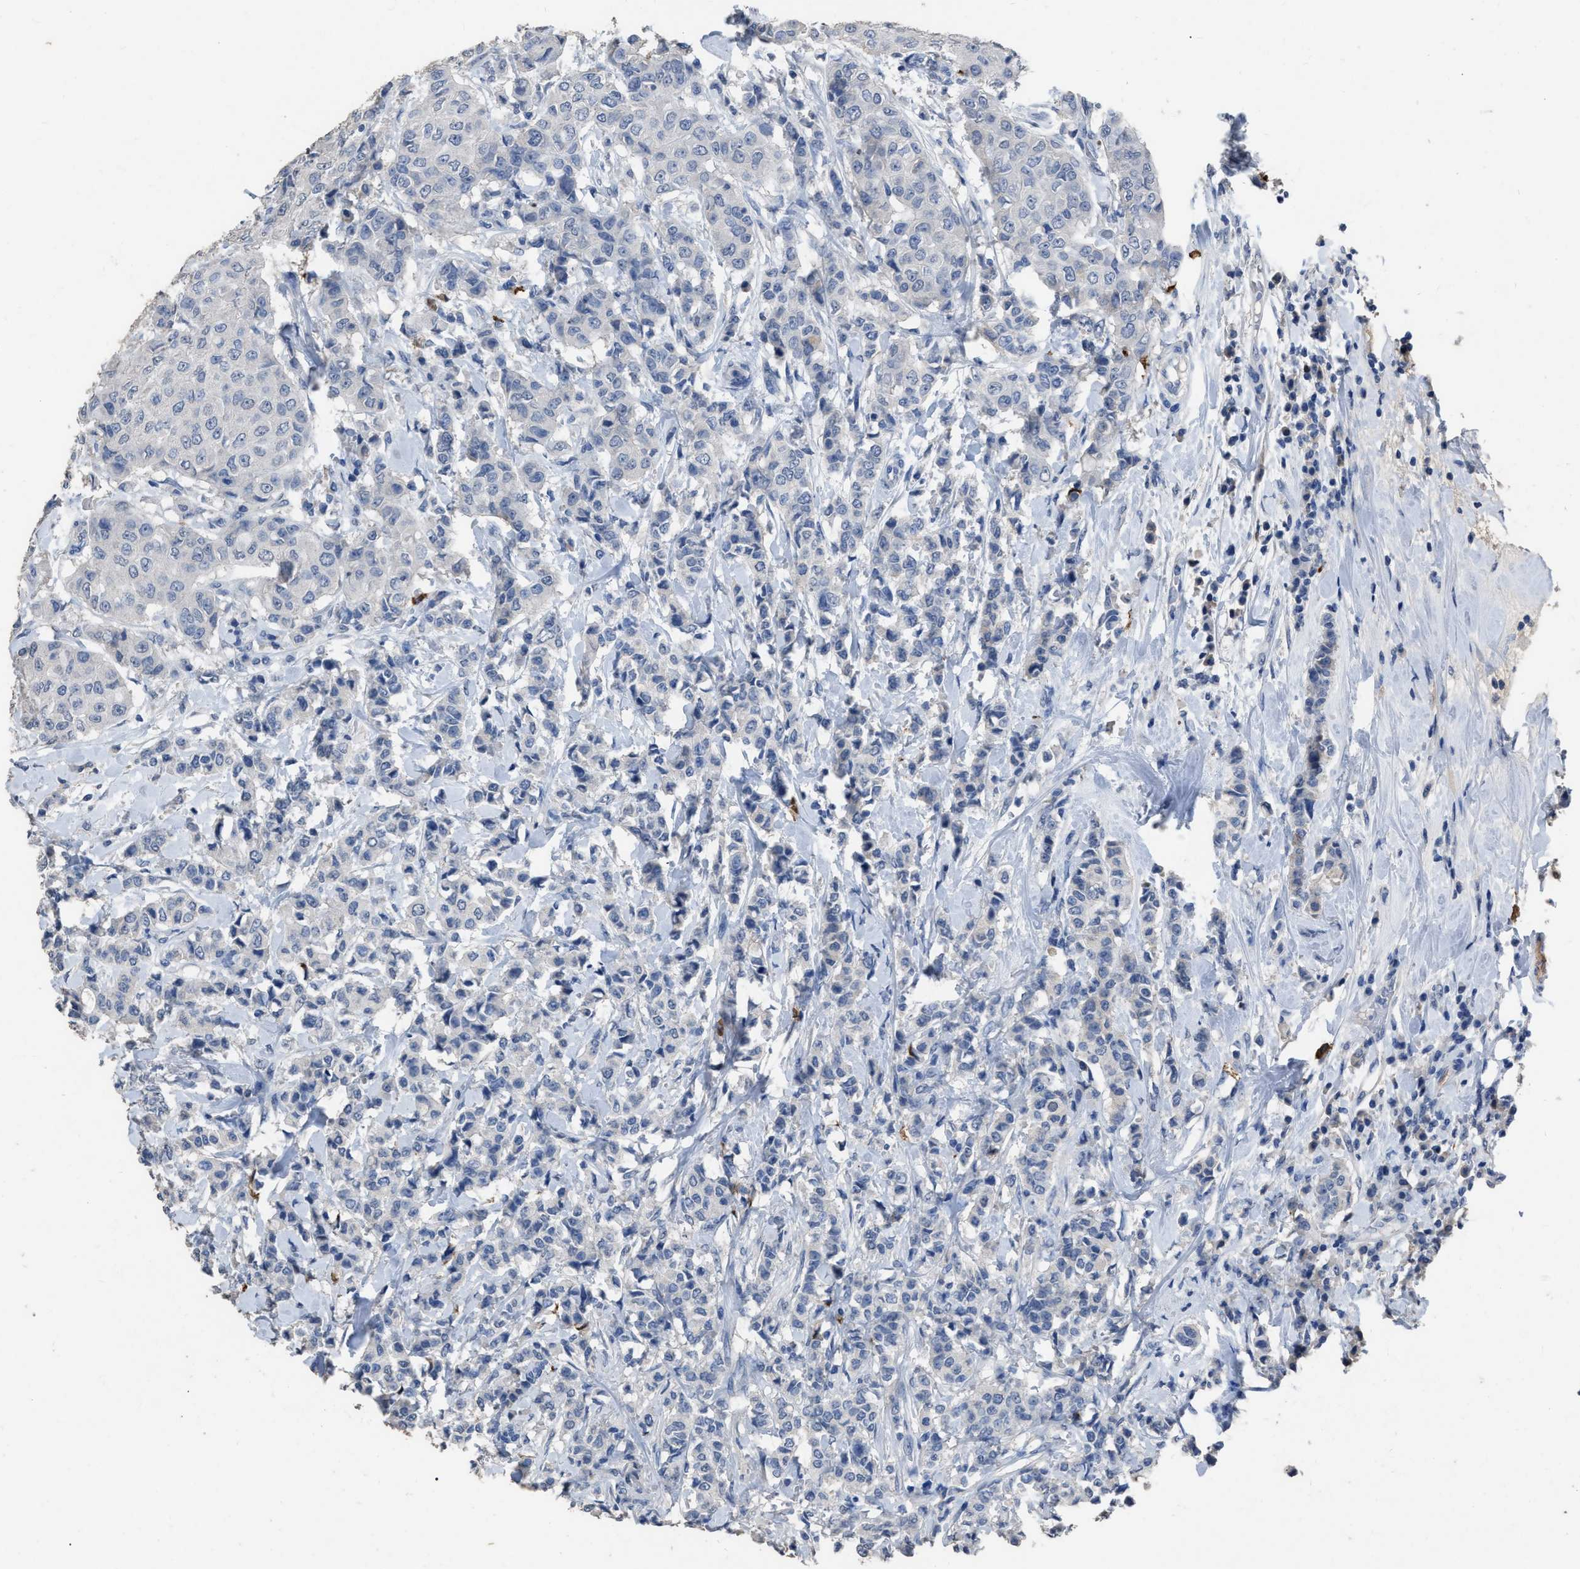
{"staining": {"intensity": "negative", "quantity": "none", "location": "none"}, "tissue": "breast cancer", "cell_type": "Tumor cells", "image_type": "cancer", "snomed": [{"axis": "morphology", "description": "Duct carcinoma"}, {"axis": "topography", "description": "Breast"}], "caption": "This is an immunohistochemistry image of human breast cancer. There is no expression in tumor cells.", "gene": "HABP2", "patient": {"sex": "female", "age": 27}}